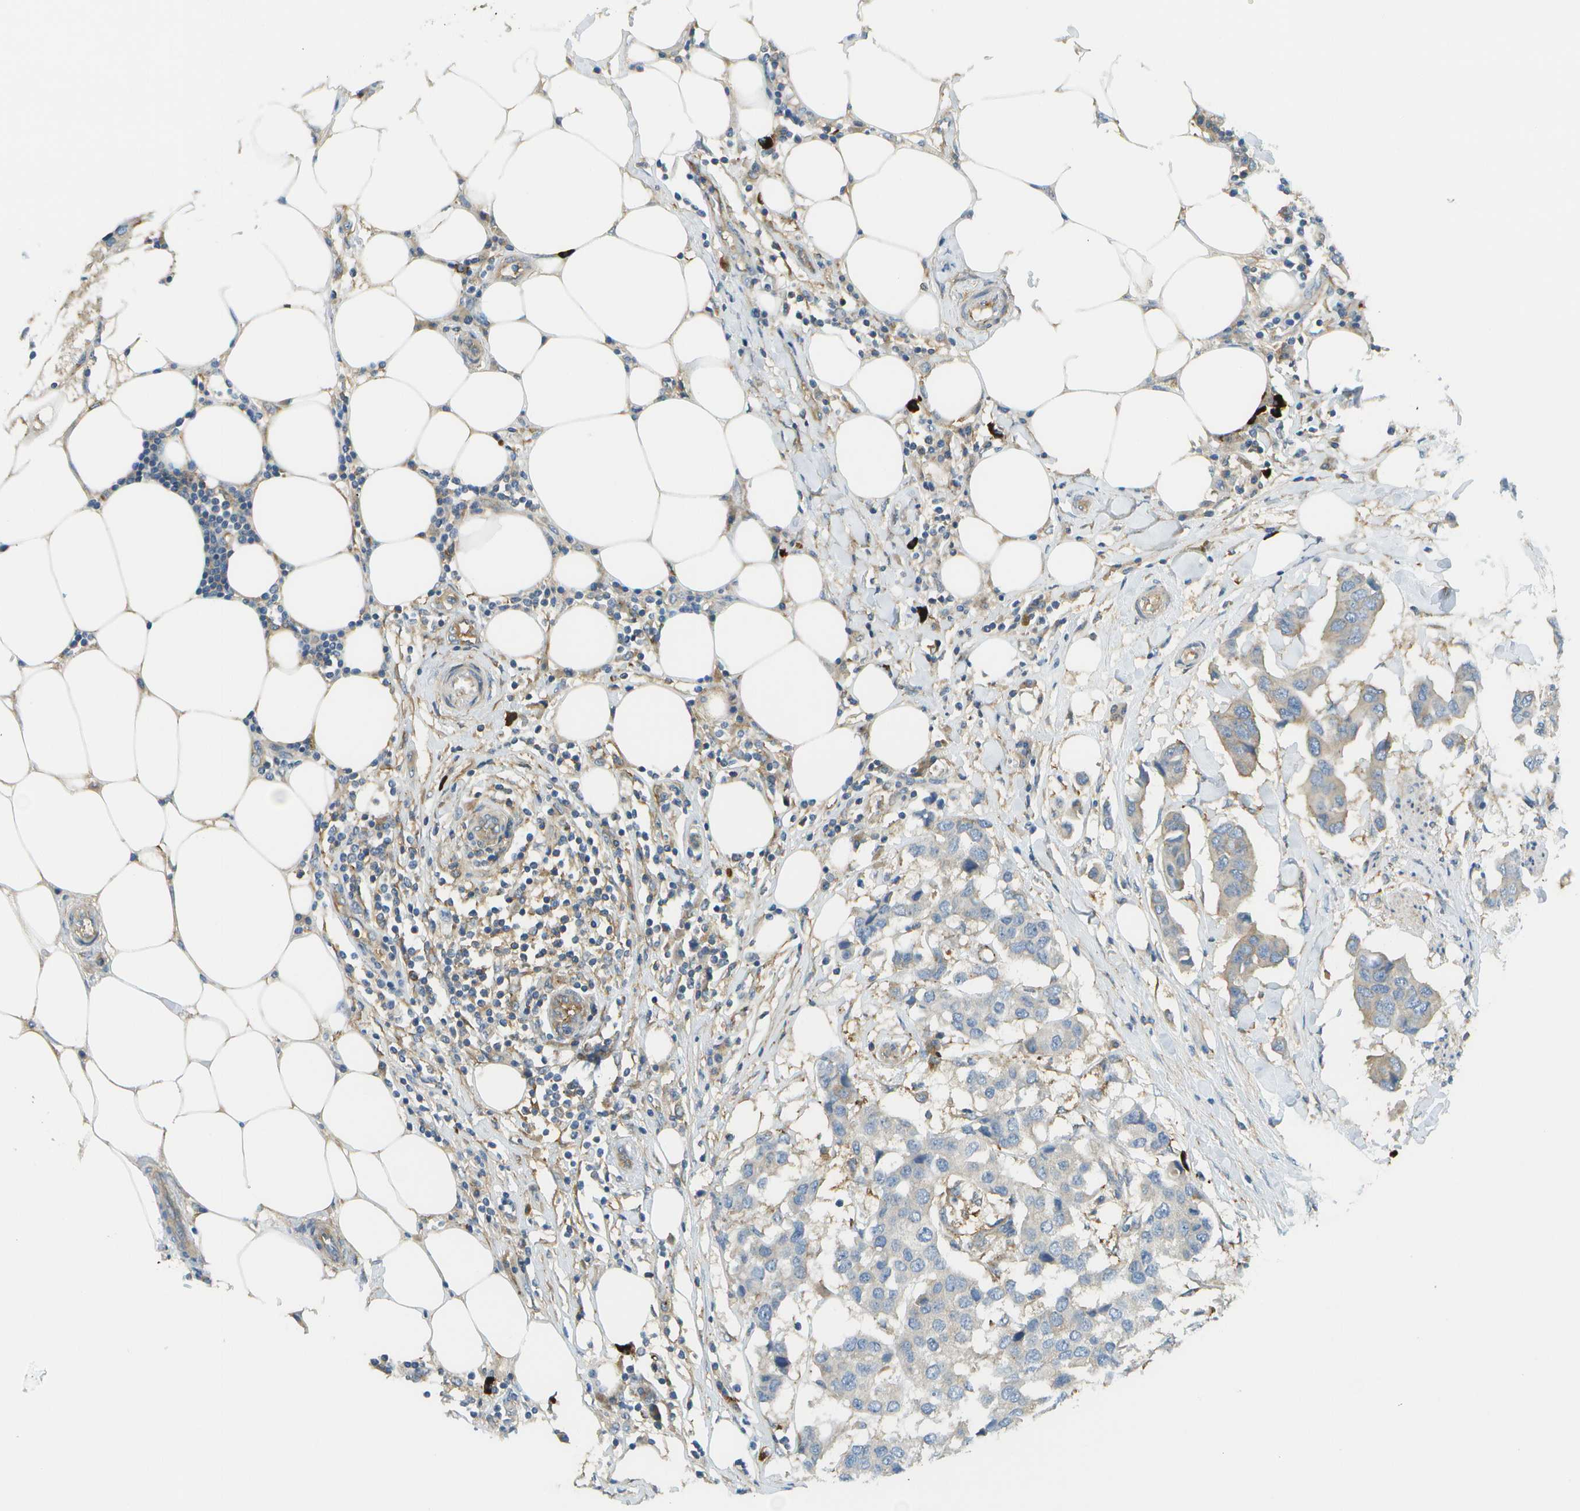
{"staining": {"intensity": "weak", "quantity": "<25%", "location": "cytoplasmic/membranous"}, "tissue": "breast cancer", "cell_type": "Tumor cells", "image_type": "cancer", "snomed": [{"axis": "morphology", "description": "Duct carcinoma"}, {"axis": "topography", "description": "Breast"}], "caption": "High power microscopy histopathology image of an IHC image of breast cancer (invasive ductal carcinoma), revealing no significant expression in tumor cells.", "gene": "WNK2", "patient": {"sex": "female", "age": 80}}